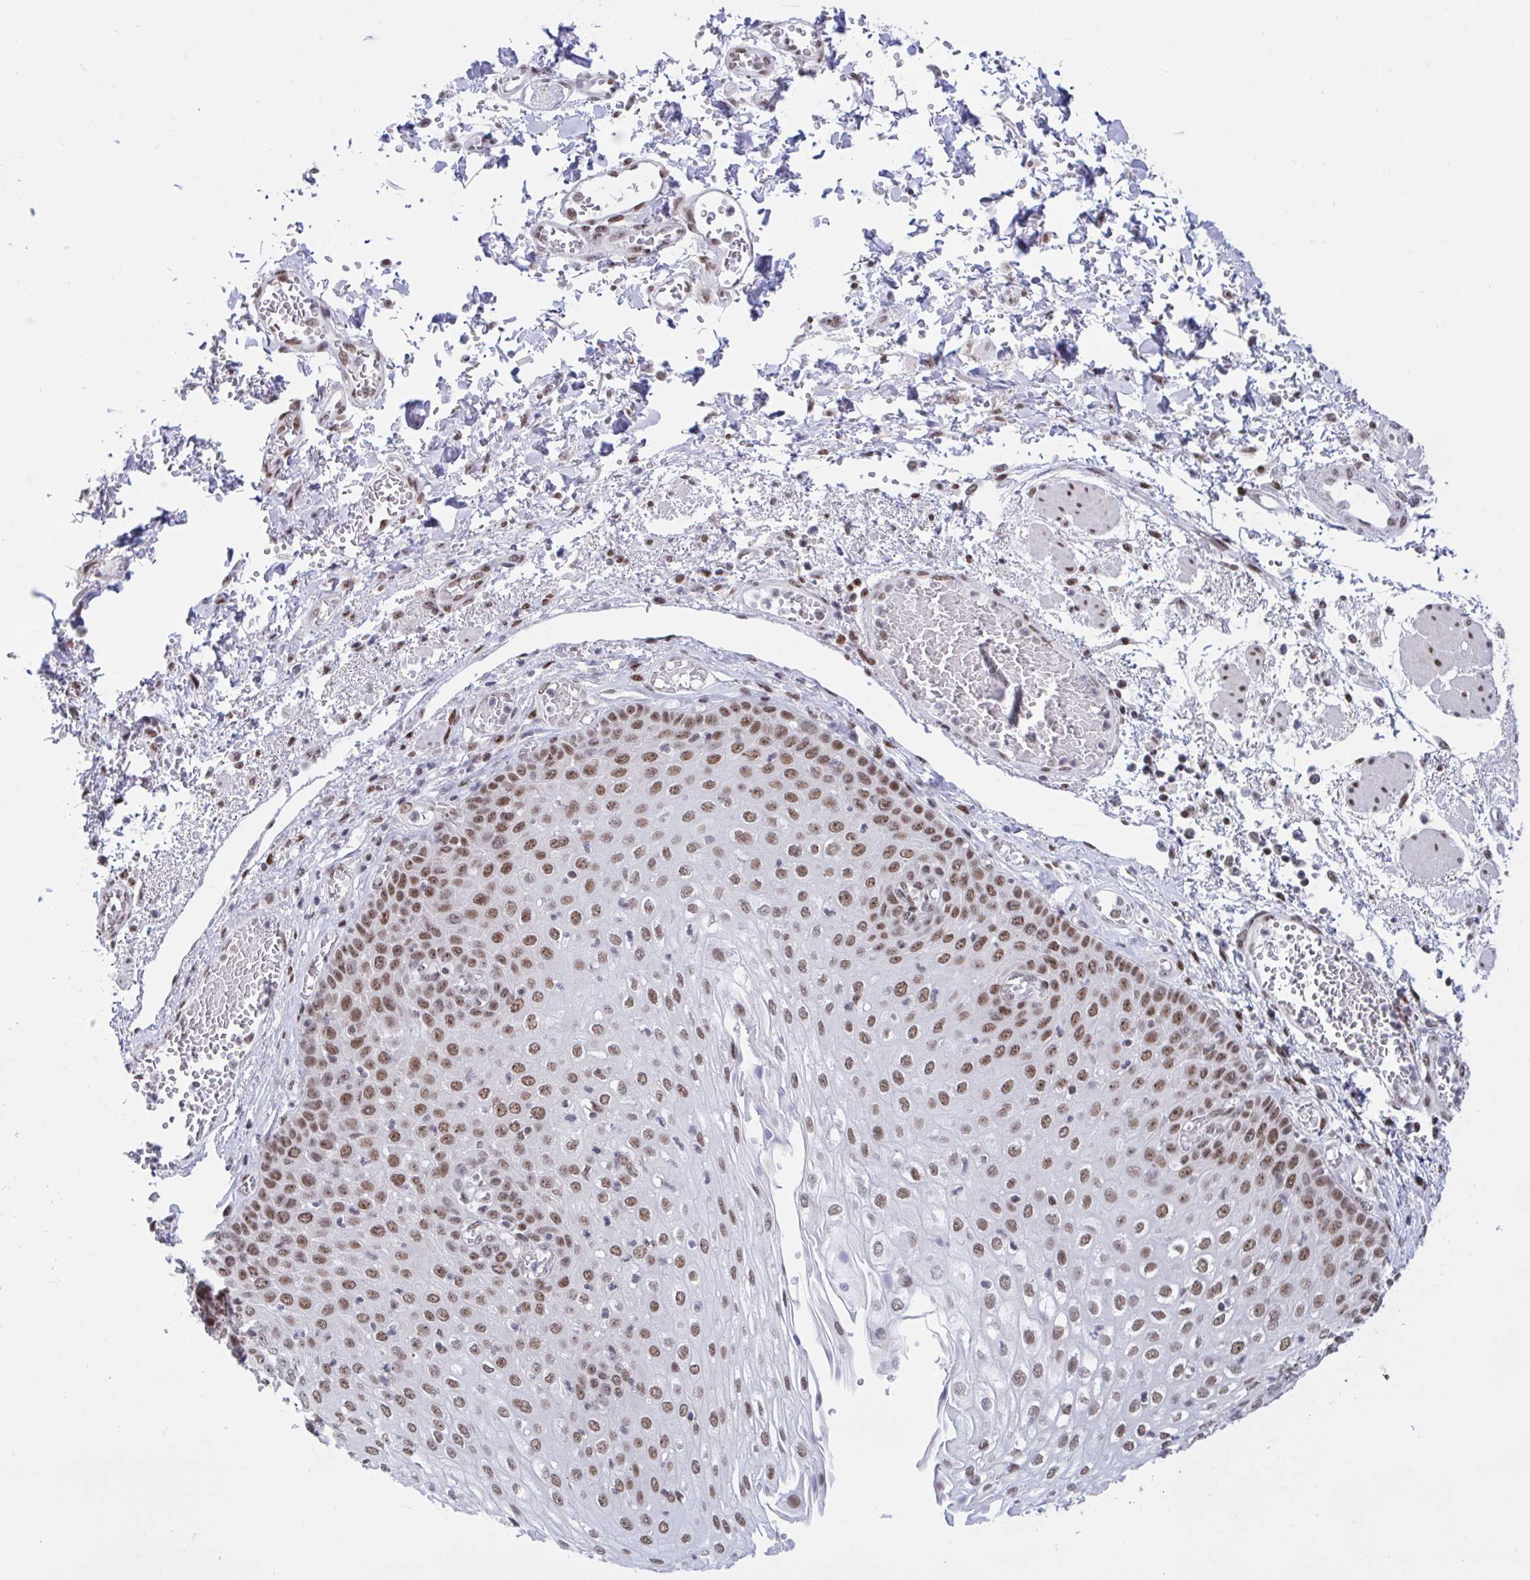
{"staining": {"intensity": "moderate", "quantity": ">75%", "location": "nuclear"}, "tissue": "esophagus", "cell_type": "Squamous epithelial cells", "image_type": "normal", "snomed": [{"axis": "morphology", "description": "Normal tissue, NOS"}, {"axis": "morphology", "description": "Adenocarcinoma, NOS"}, {"axis": "topography", "description": "Esophagus"}], "caption": "This micrograph exhibits immunohistochemistry staining of benign esophagus, with medium moderate nuclear expression in approximately >75% of squamous epithelial cells.", "gene": "PHF10", "patient": {"sex": "male", "age": 81}}